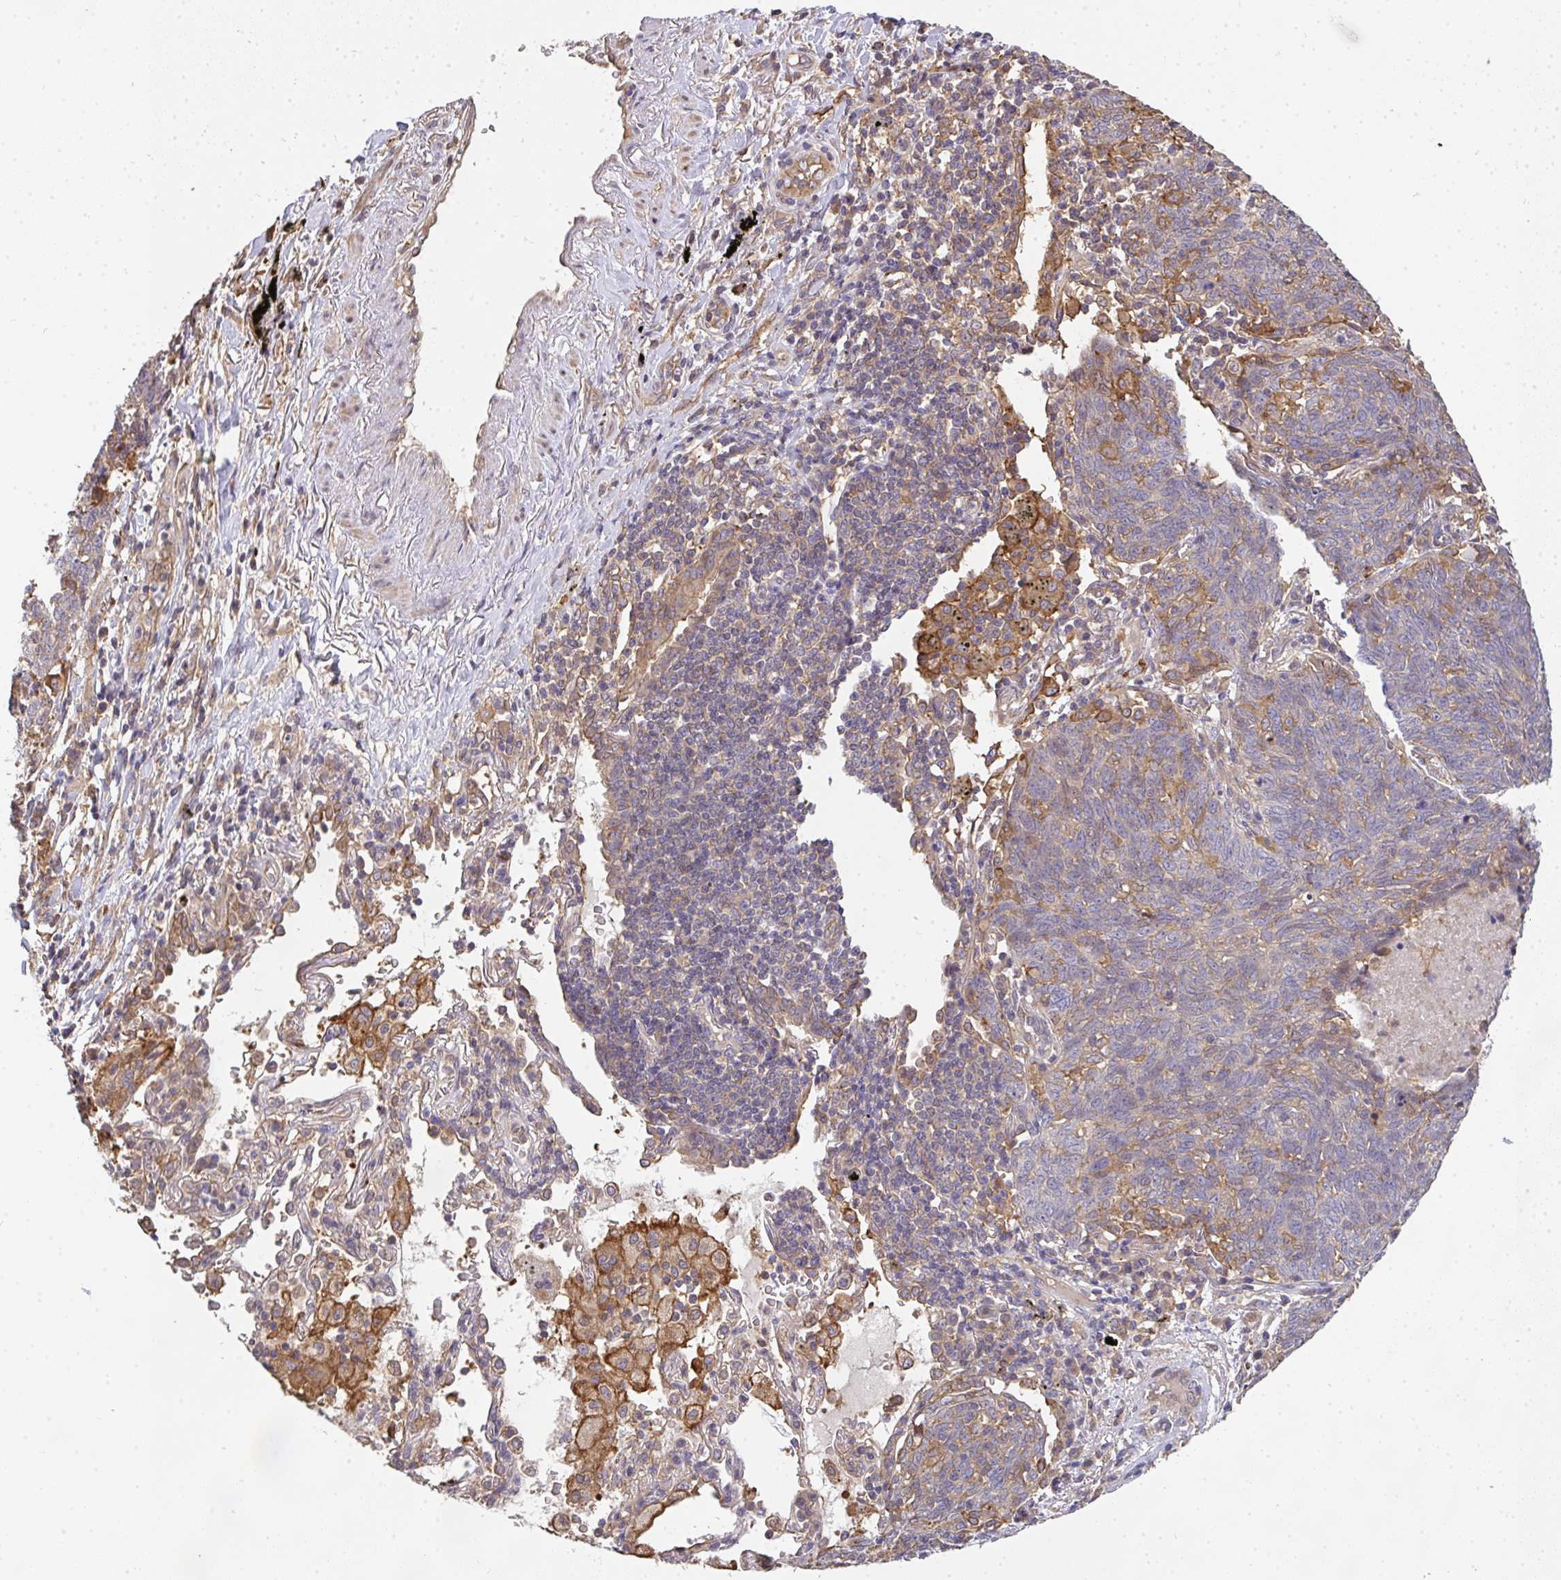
{"staining": {"intensity": "weak", "quantity": "<25%", "location": "cytoplasmic/membranous"}, "tissue": "lung cancer", "cell_type": "Tumor cells", "image_type": "cancer", "snomed": [{"axis": "morphology", "description": "Squamous cell carcinoma, NOS"}, {"axis": "topography", "description": "Lung"}], "caption": "An IHC photomicrograph of squamous cell carcinoma (lung) is shown. There is no staining in tumor cells of squamous cell carcinoma (lung).", "gene": "EEF1AKMT1", "patient": {"sex": "female", "age": 72}}